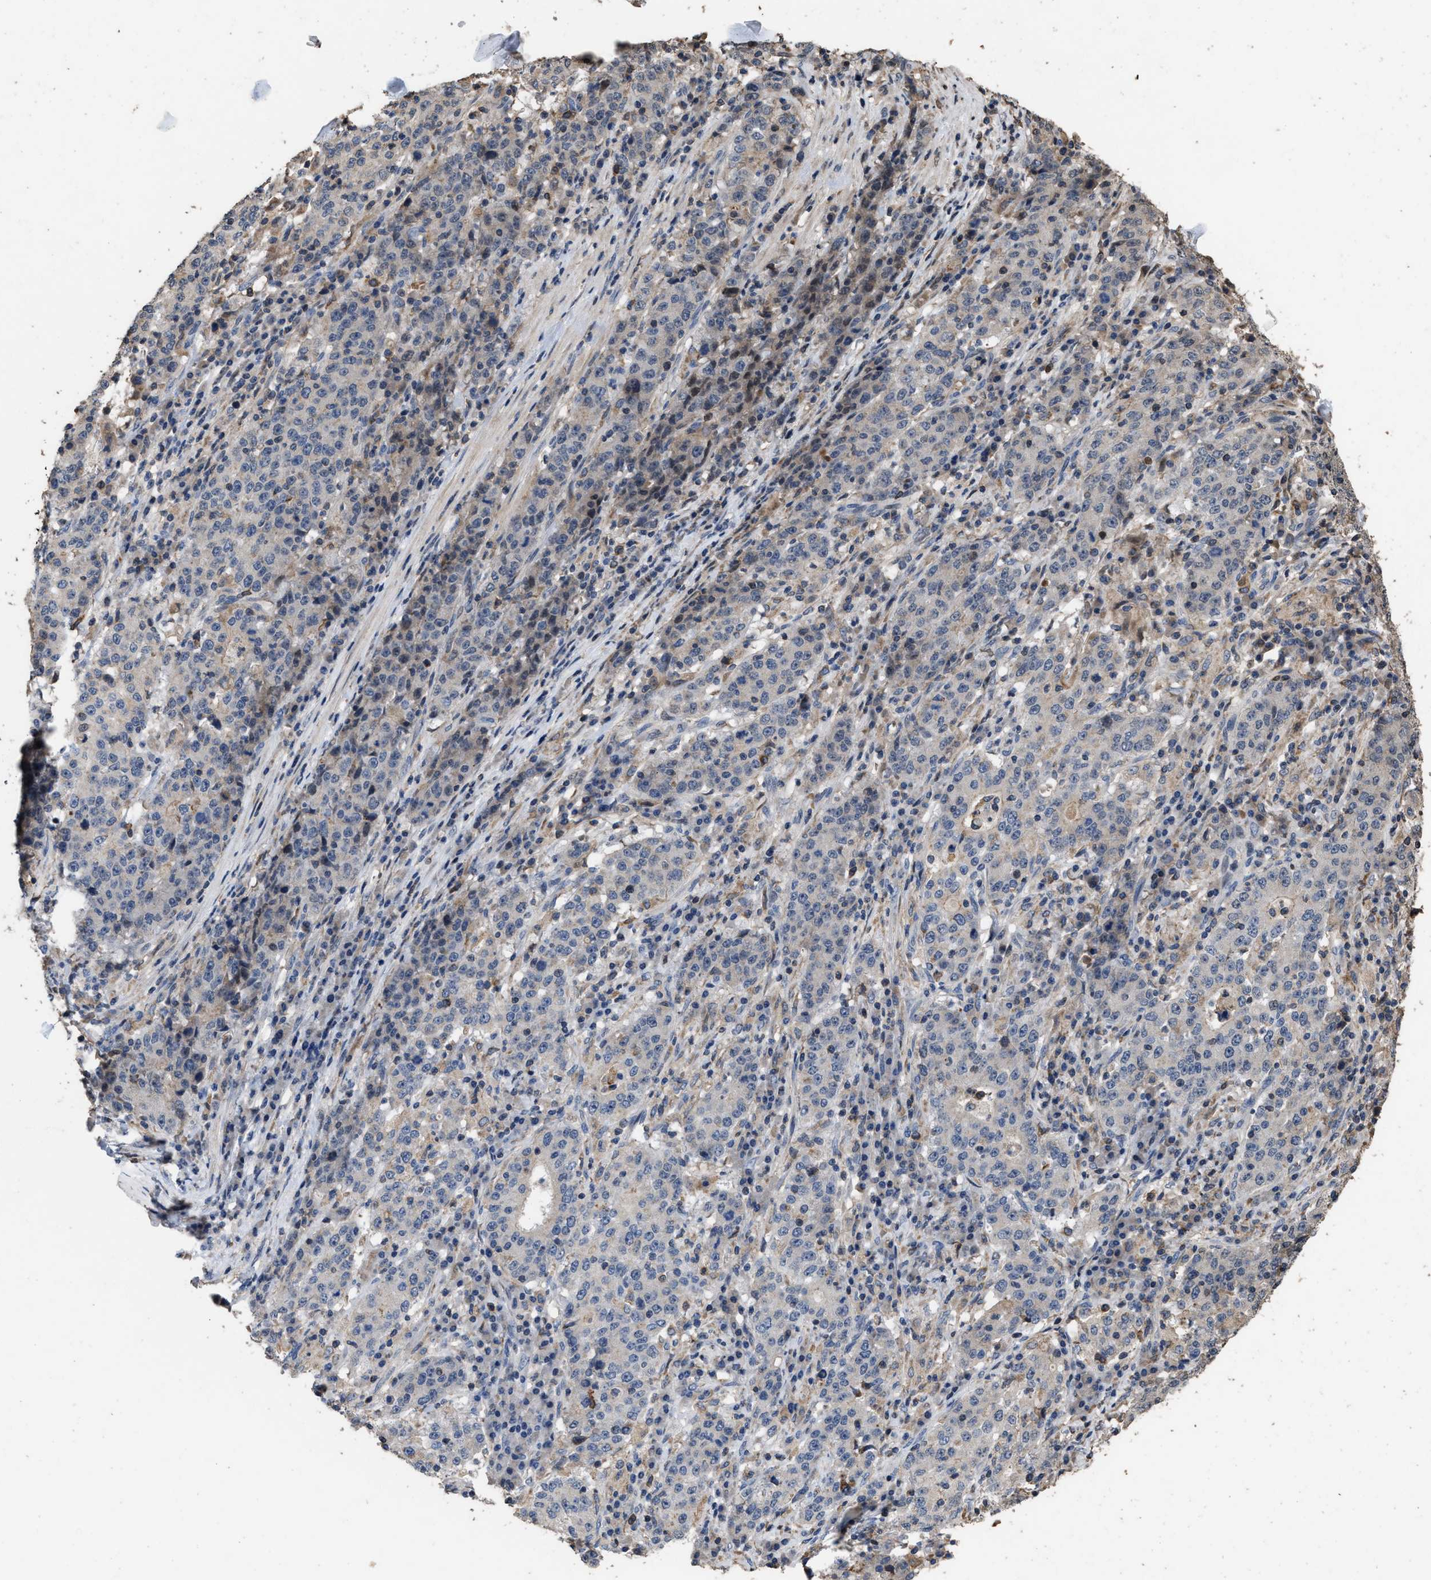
{"staining": {"intensity": "negative", "quantity": "none", "location": "none"}, "tissue": "stomach cancer", "cell_type": "Tumor cells", "image_type": "cancer", "snomed": [{"axis": "morphology", "description": "Adenocarcinoma, NOS"}, {"axis": "topography", "description": "Stomach"}], "caption": "Micrograph shows no significant protein expression in tumor cells of stomach adenocarcinoma. (Immunohistochemistry (ihc), brightfield microscopy, high magnification).", "gene": "TDRKH", "patient": {"sex": "male", "age": 59}}